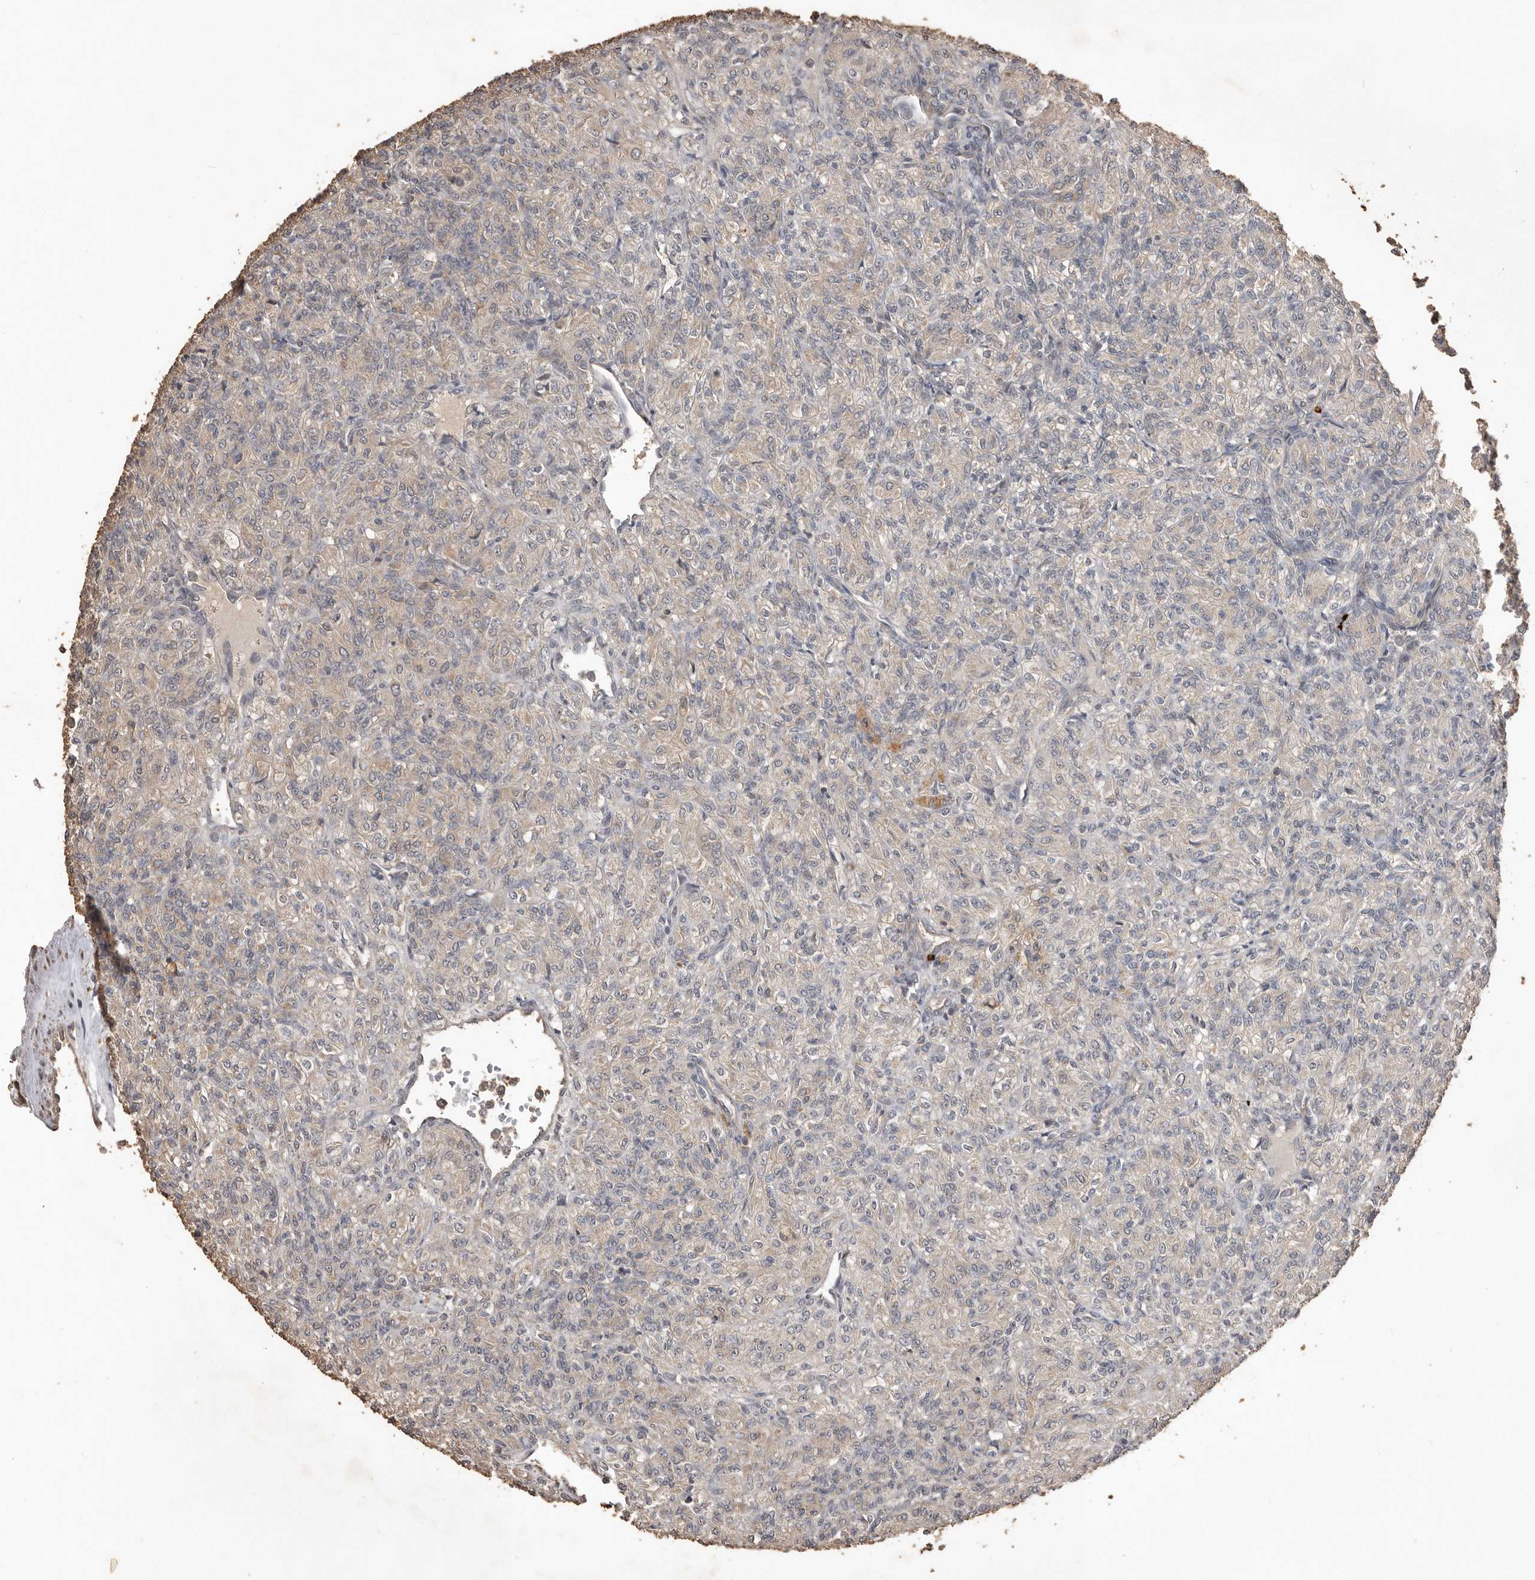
{"staining": {"intensity": "negative", "quantity": "none", "location": "none"}, "tissue": "renal cancer", "cell_type": "Tumor cells", "image_type": "cancer", "snomed": [{"axis": "morphology", "description": "Adenocarcinoma, NOS"}, {"axis": "topography", "description": "Kidney"}], "caption": "DAB (3,3'-diaminobenzidine) immunohistochemical staining of human renal cancer displays no significant positivity in tumor cells. Nuclei are stained in blue.", "gene": "BAMBI", "patient": {"sex": "male", "age": 77}}